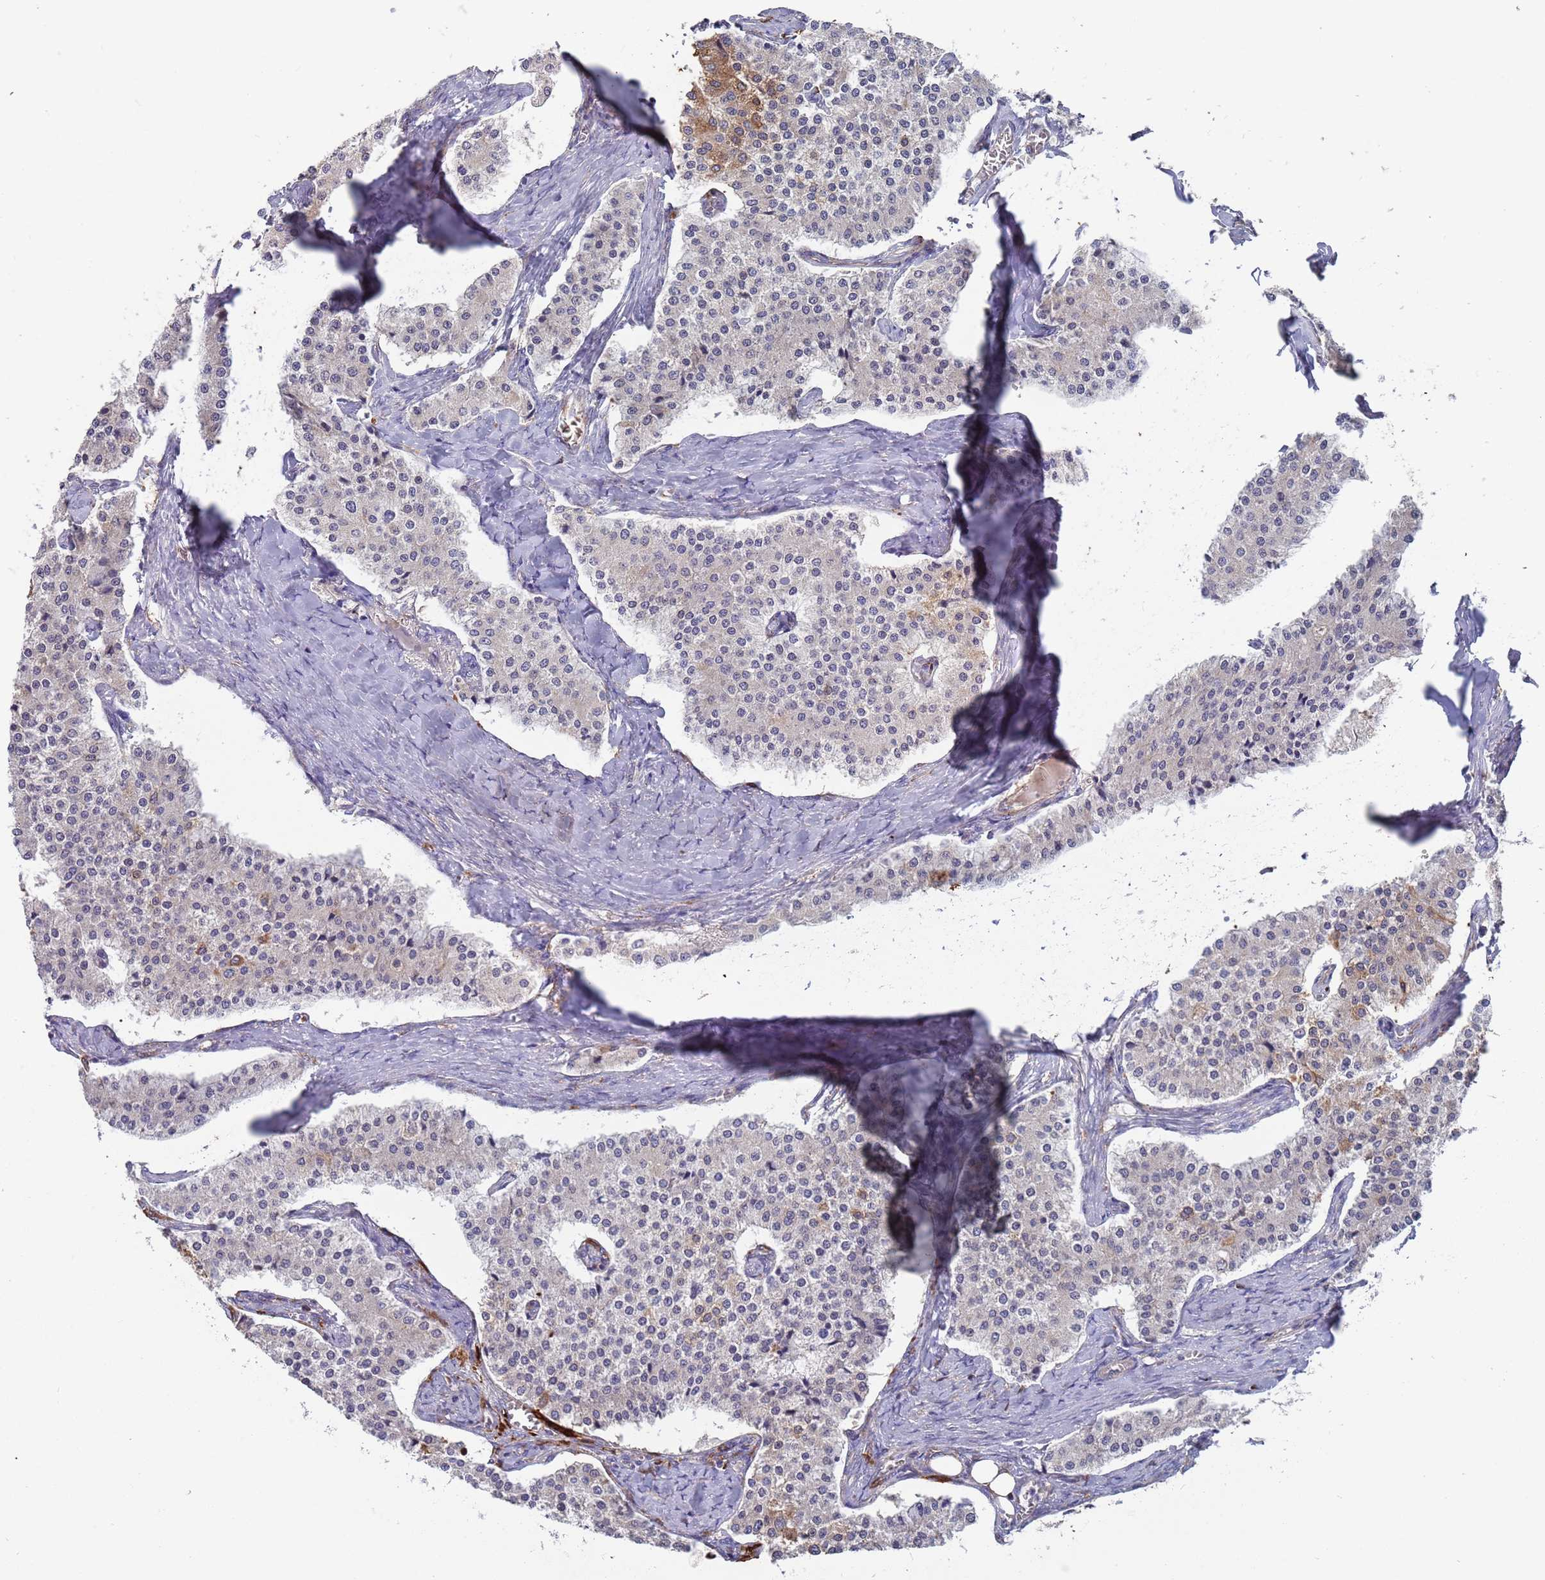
{"staining": {"intensity": "moderate", "quantity": "<25%", "location": "cytoplasmic/membranous"}, "tissue": "carcinoid", "cell_type": "Tumor cells", "image_type": "cancer", "snomed": [{"axis": "morphology", "description": "Carcinoid, malignant, NOS"}, {"axis": "topography", "description": "Colon"}], "caption": "DAB (3,3'-diaminobenzidine) immunohistochemical staining of carcinoid (malignant) displays moderate cytoplasmic/membranous protein positivity in approximately <25% of tumor cells.", "gene": "MALRD1", "patient": {"sex": "female", "age": 52}}